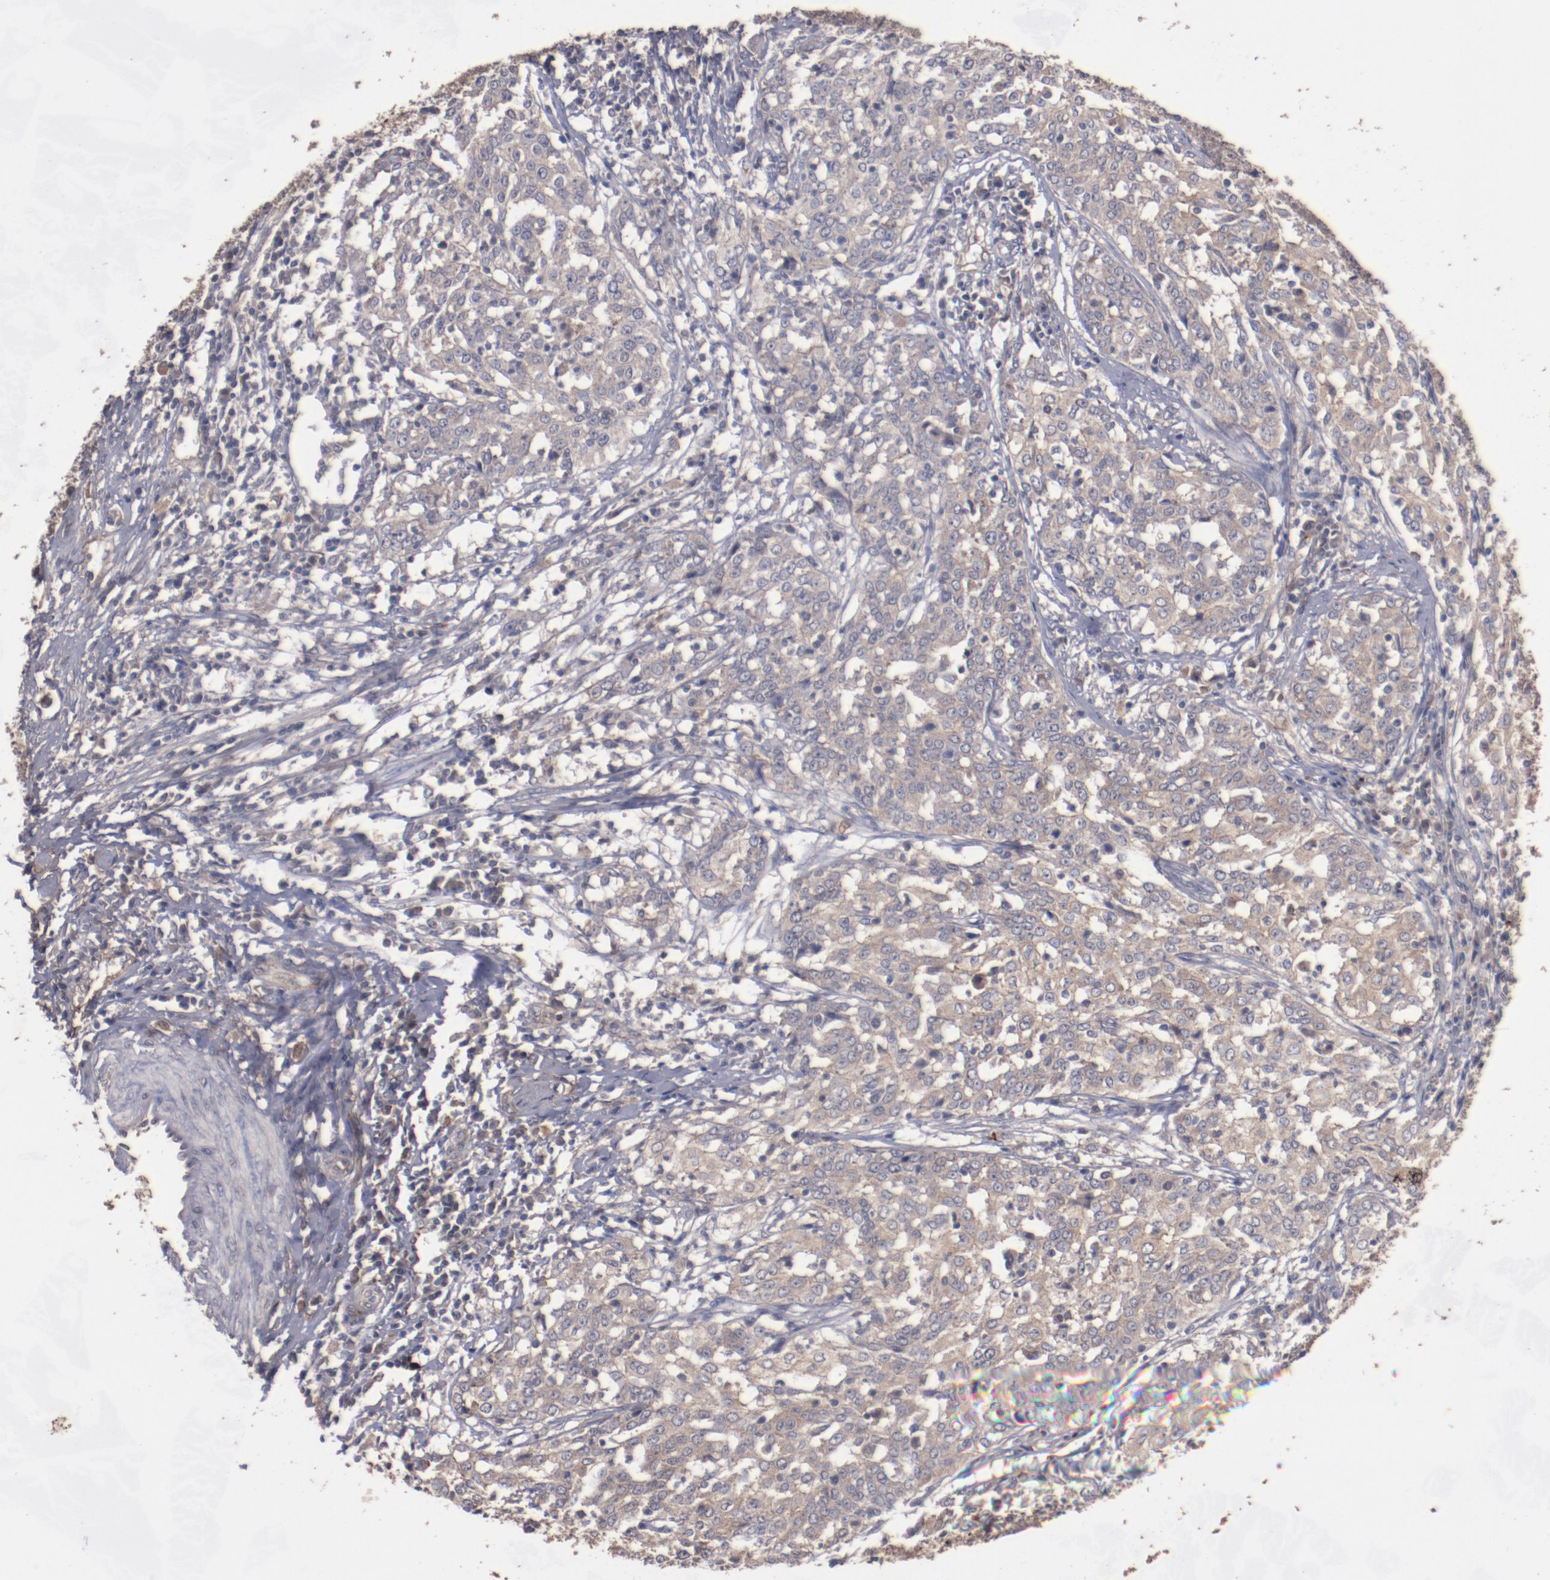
{"staining": {"intensity": "moderate", "quantity": ">75%", "location": "cytoplasmic/membranous"}, "tissue": "cervical cancer", "cell_type": "Tumor cells", "image_type": "cancer", "snomed": [{"axis": "morphology", "description": "Squamous cell carcinoma, NOS"}, {"axis": "topography", "description": "Cervix"}], "caption": "Approximately >75% of tumor cells in human cervical squamous cell carcinoma reveal moderate cytoplasmic/membranous protein staining as visualized by brown immunohistochemical staining.", "gene": "DIPK2B", "patient": {"sex": "female", "age": 39}}